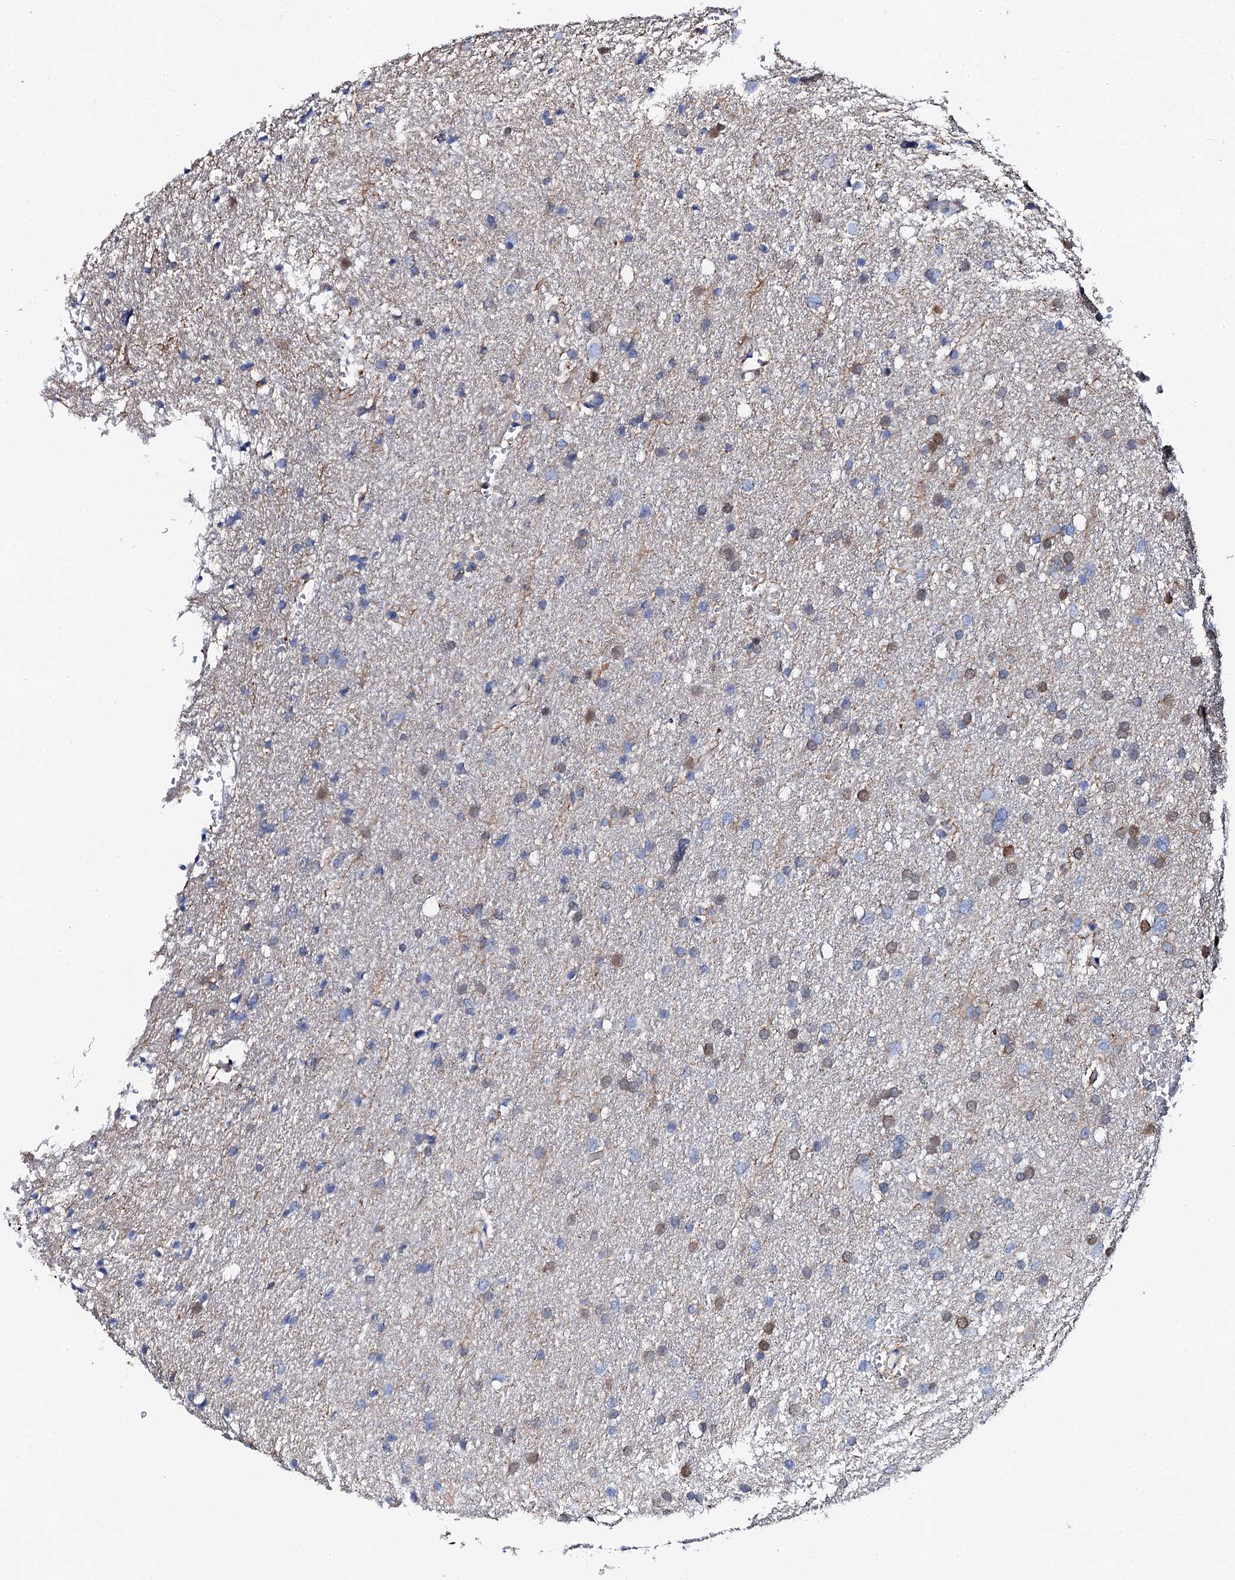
{"staining": {"intensity": "moderate", "quantity": "25%-75%", "location": "cytoplasmic/membranous"}, "tissue": "glioma", "cell_type": "Tumor cells", "image_type": "cancer", "snomed": [{"axis": "morphology", "description": "Glioma, malignant, High grade"}, {"axis": "topography", "description": "Cerebral cortex"}], "caption": "Approximately 25%-75% of tumor cells in human malignant glioma (high-grade) reveal moderate cytoplasmic/membranous protein staining as visualized by brown immunohistochemical staining.", "gene": "KLHL32", "patient": {"sex": "female", "age": 36}}